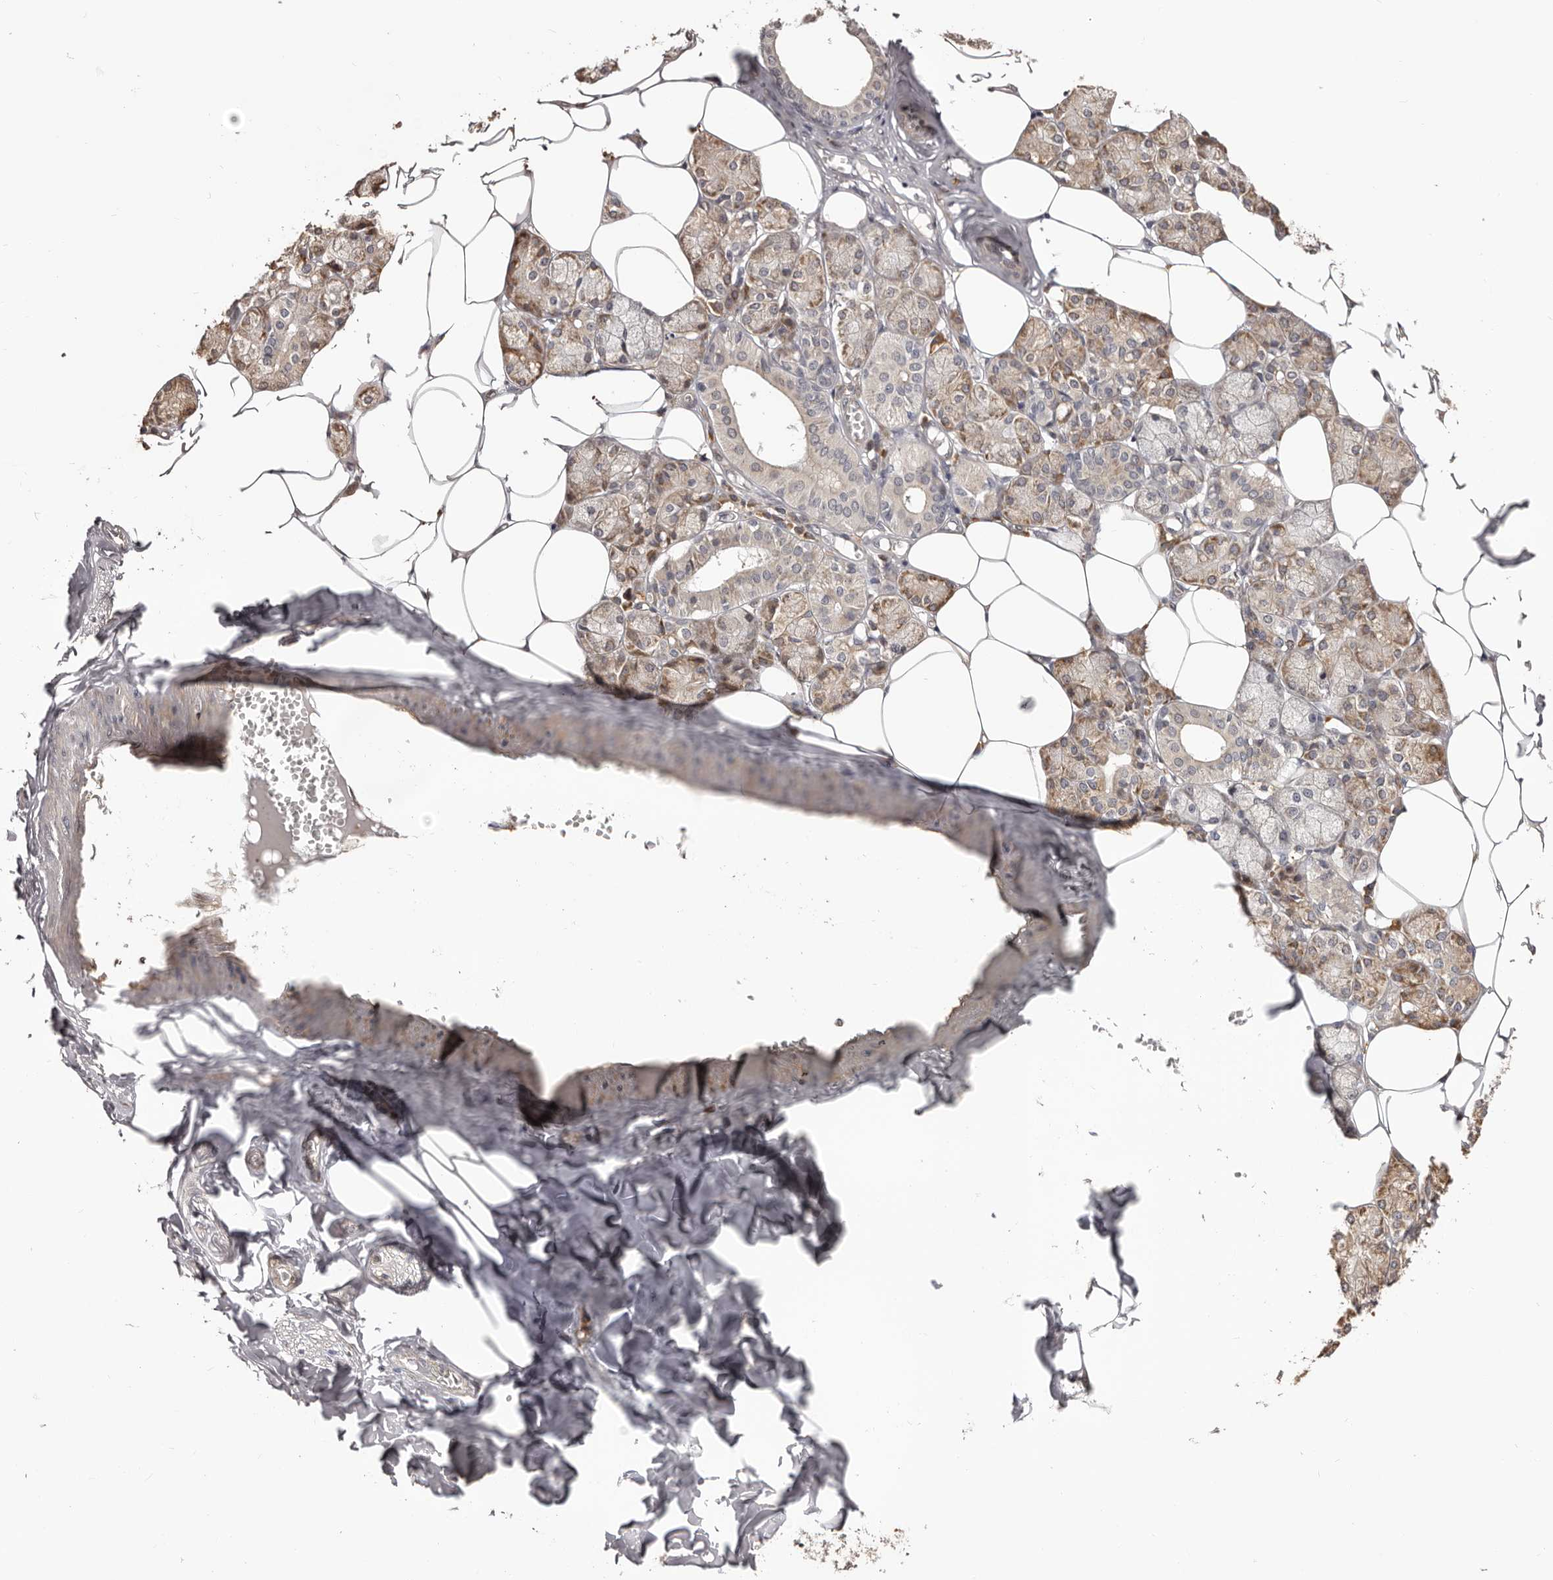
{"staining": {"intensity": "weak", "quantity": "25%-75%", "location": "cytoplasmic/membranous,nuclear"}, "tissue": "salivary gland", "cell_type": "Glandular cells", "image_type": "normal", "snomed": [{"axis": "morphology", "description": "Normal tissue, NOS"}, {"axis": "topography", "description": "Salivary gland"}], "caption": "Immunohistochemistry (IHC) image of unremarkable salivary gland: human salivary gland stained using IHC shows low levels of weak protein expression localized specifically in the cytoplasmic/membranous,nuclear of glandular cells, appearing as a cytoplasmic/membranous,nuclear brown color.", "gene": "NOL12", "patient": {"sex": "male", "age": 62}}